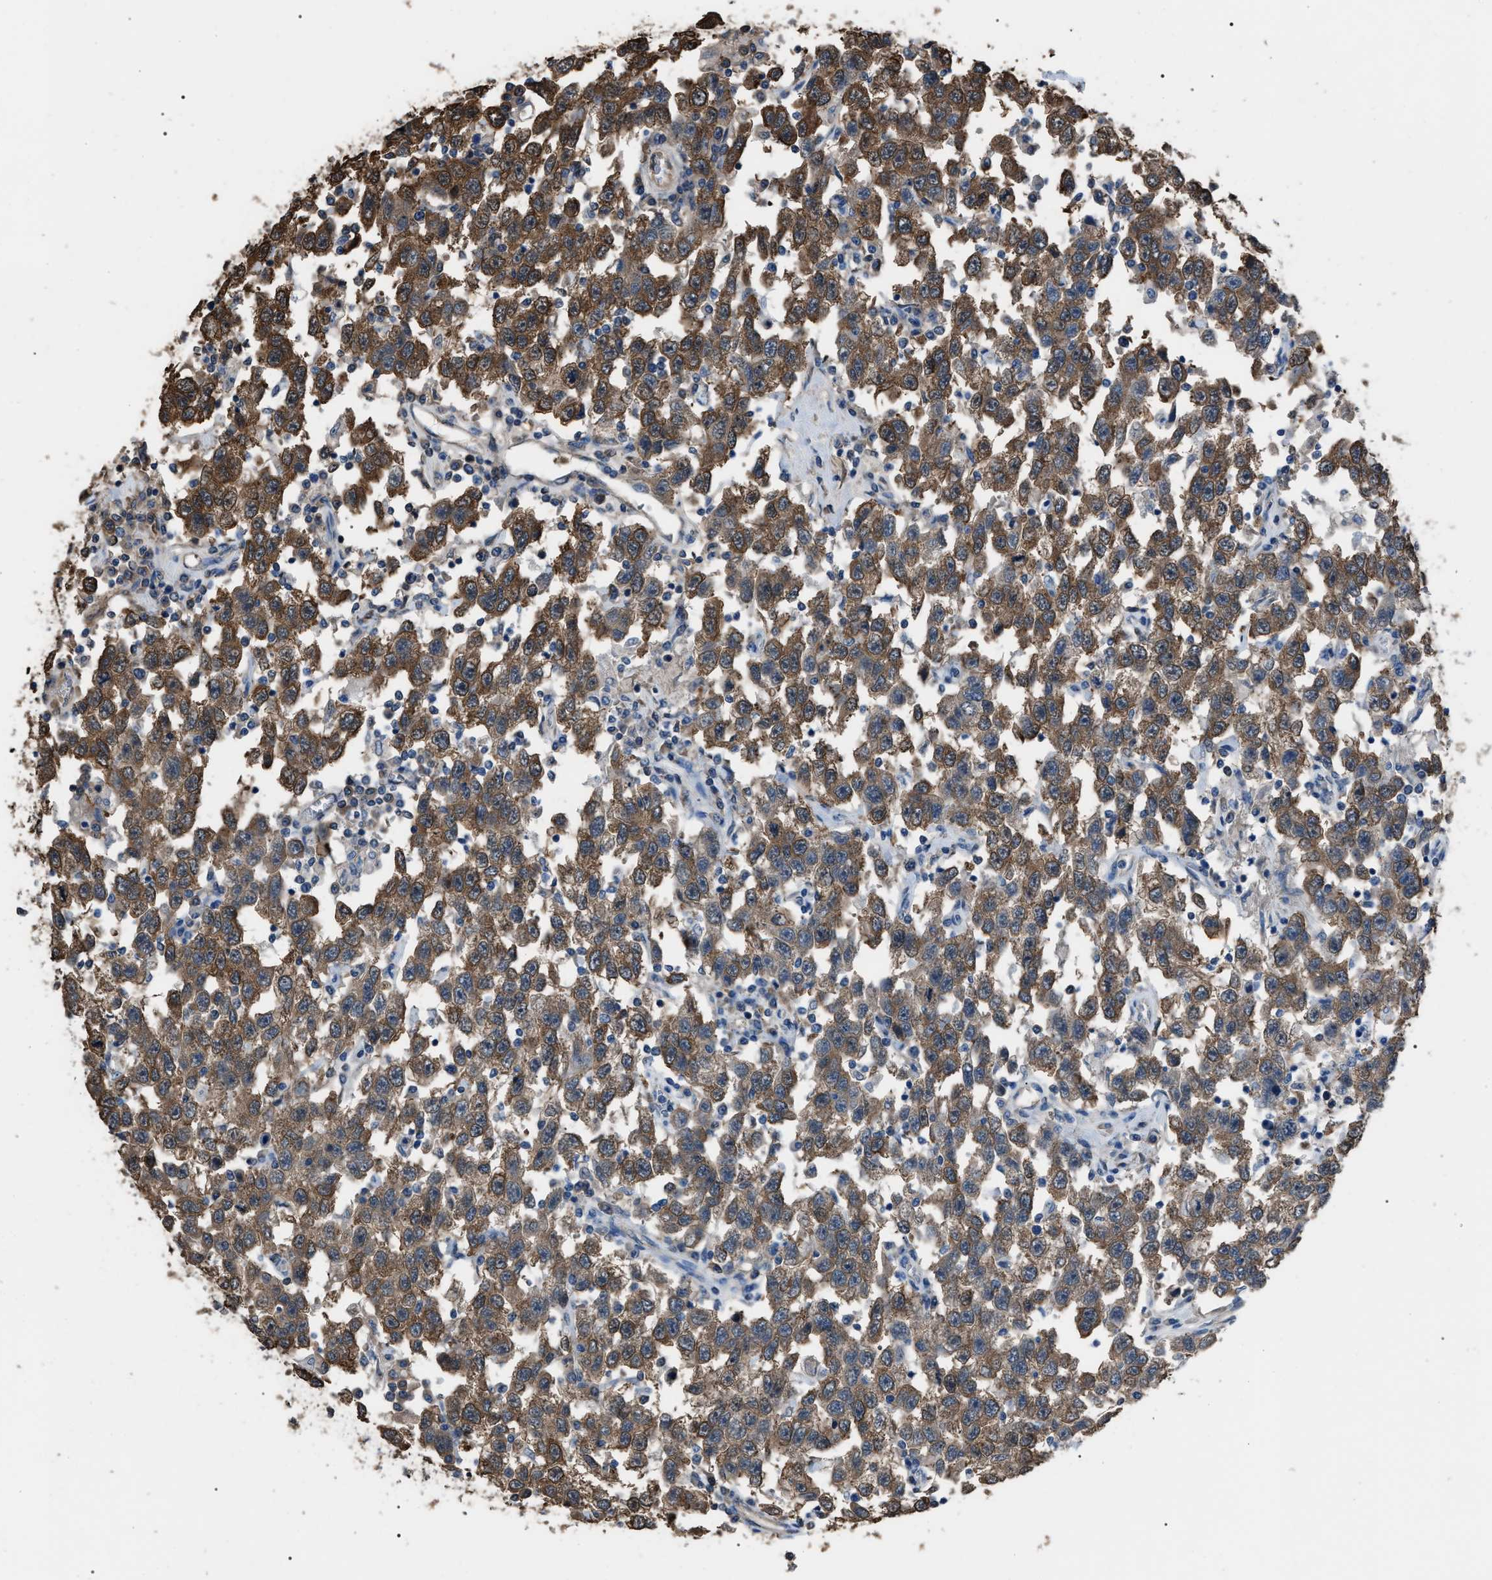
{"staining": {"intensity": "moderate", "quantity": ">75%", "location": "cytoplasmic/membranous"}, "tissue": "testis cancer", "cell_type": "Tumor cells", "image_type": "cancer", "snomed": [{"axis": "morphology", "description": "Seminoma, NOS"}, {"axis": "topography", "description": "Testis"}], "caption": "Protein expression analysis of human testis seminoma reveals moderate cytoplasmic/membranous positivity in approximately >75% of tumor cells.", "gene": "PDCD5", "patient": {"sex": "male", "age": 41}}